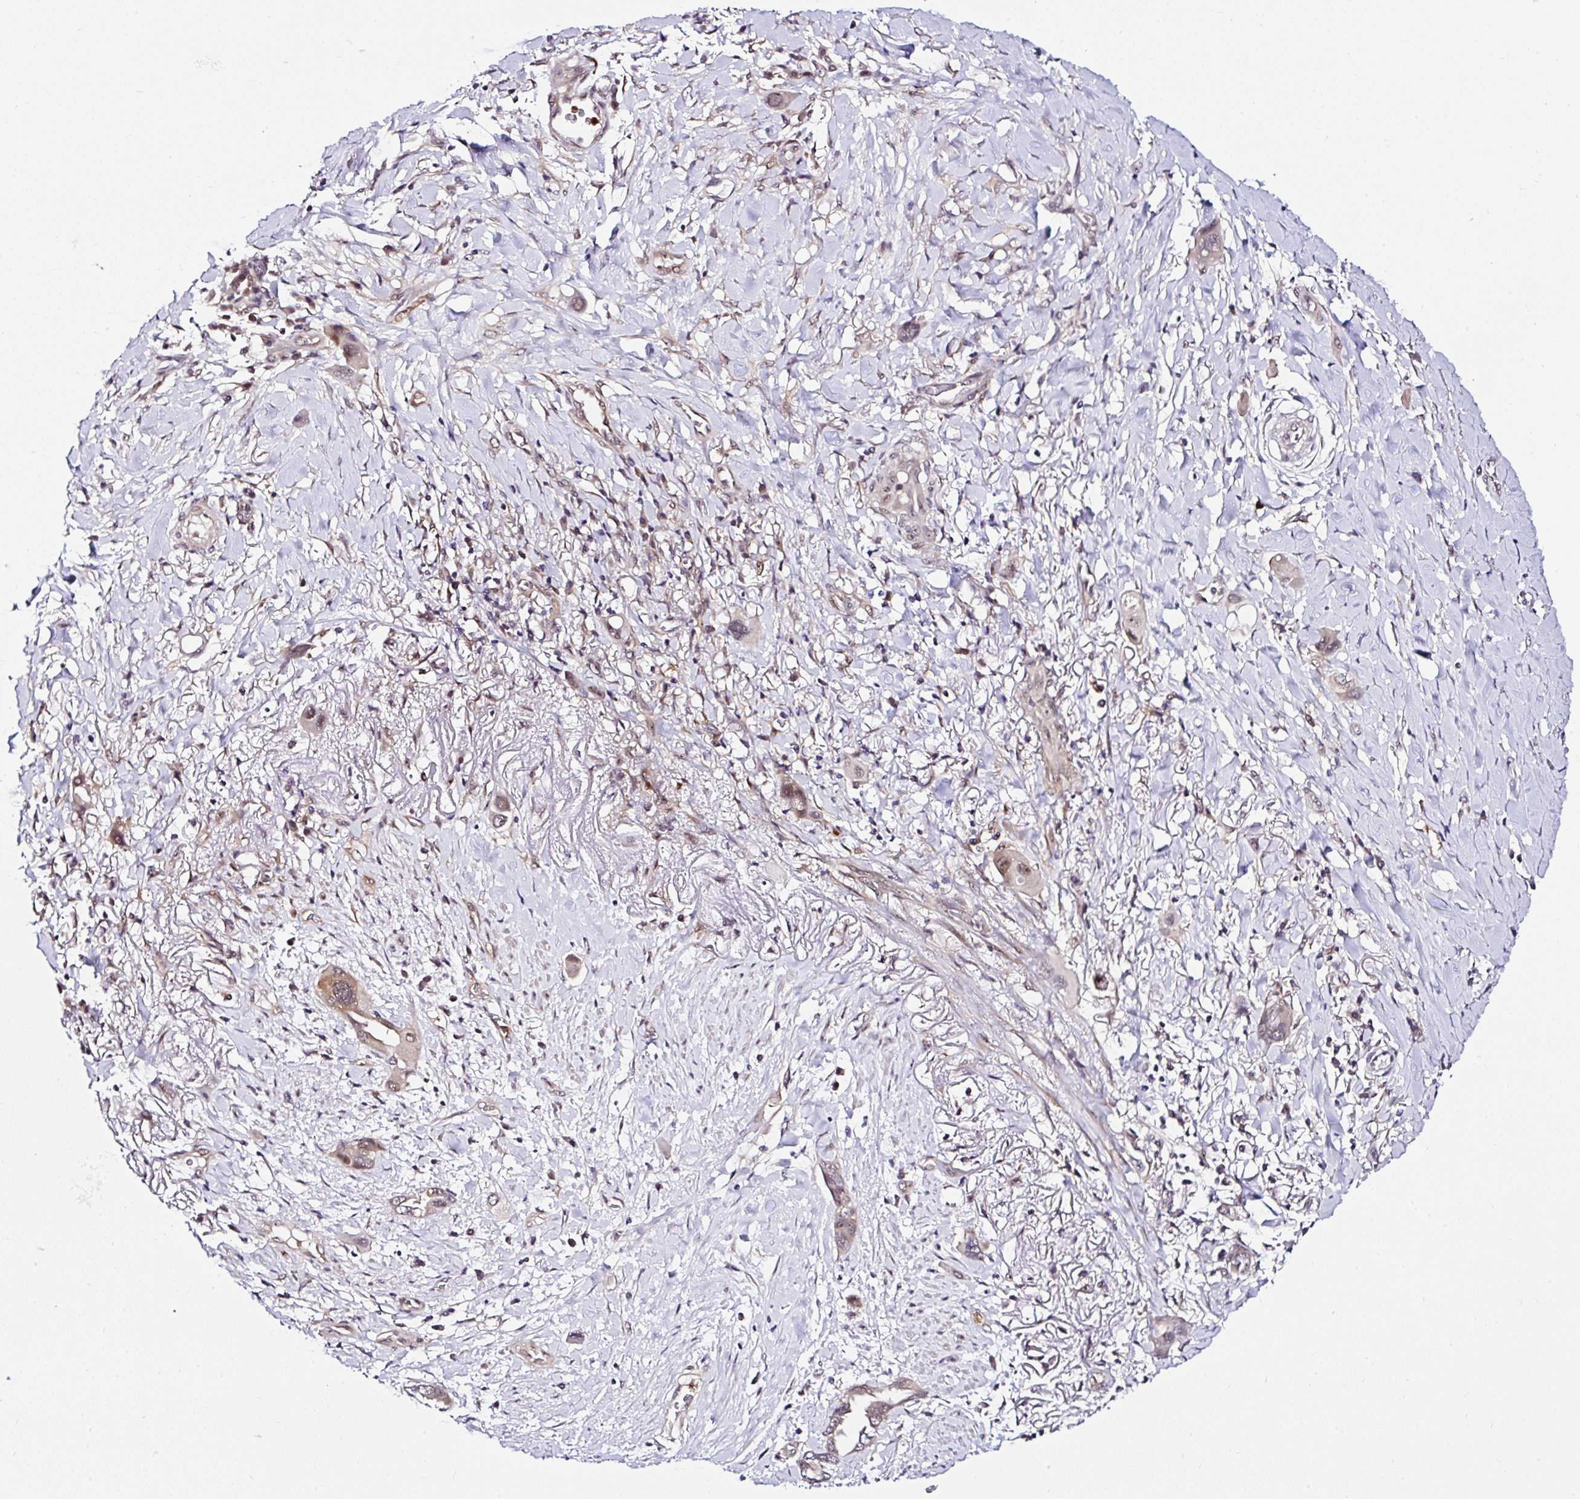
{"staining": {"intensity": "weak", "quantity": ">75%", "location": "cytoplasmic/membranous,nuclear"}, "tissue": "lung cancer", "cell_type": "Tumor cells", "image_type": "cancer", "snomed": [{"axis": "morphology", "description": "Adenocarcinoma, NOS"}, {"axis": "topography", "description": "Lung"}], "caption": "Immunohistochemistry micrograph of neoplastic tissue: human lung cancer (adenocarcinoma) stained using IHC shows low levels of weak protein expression localized specifically in the cytoplasmic/membranous and nuclear of tumor cells, appearing as a cytoplasmic/membranous and nuclear brown color.", "gene": "PIN4", "patient": {"sex": "male", "age": 76}}